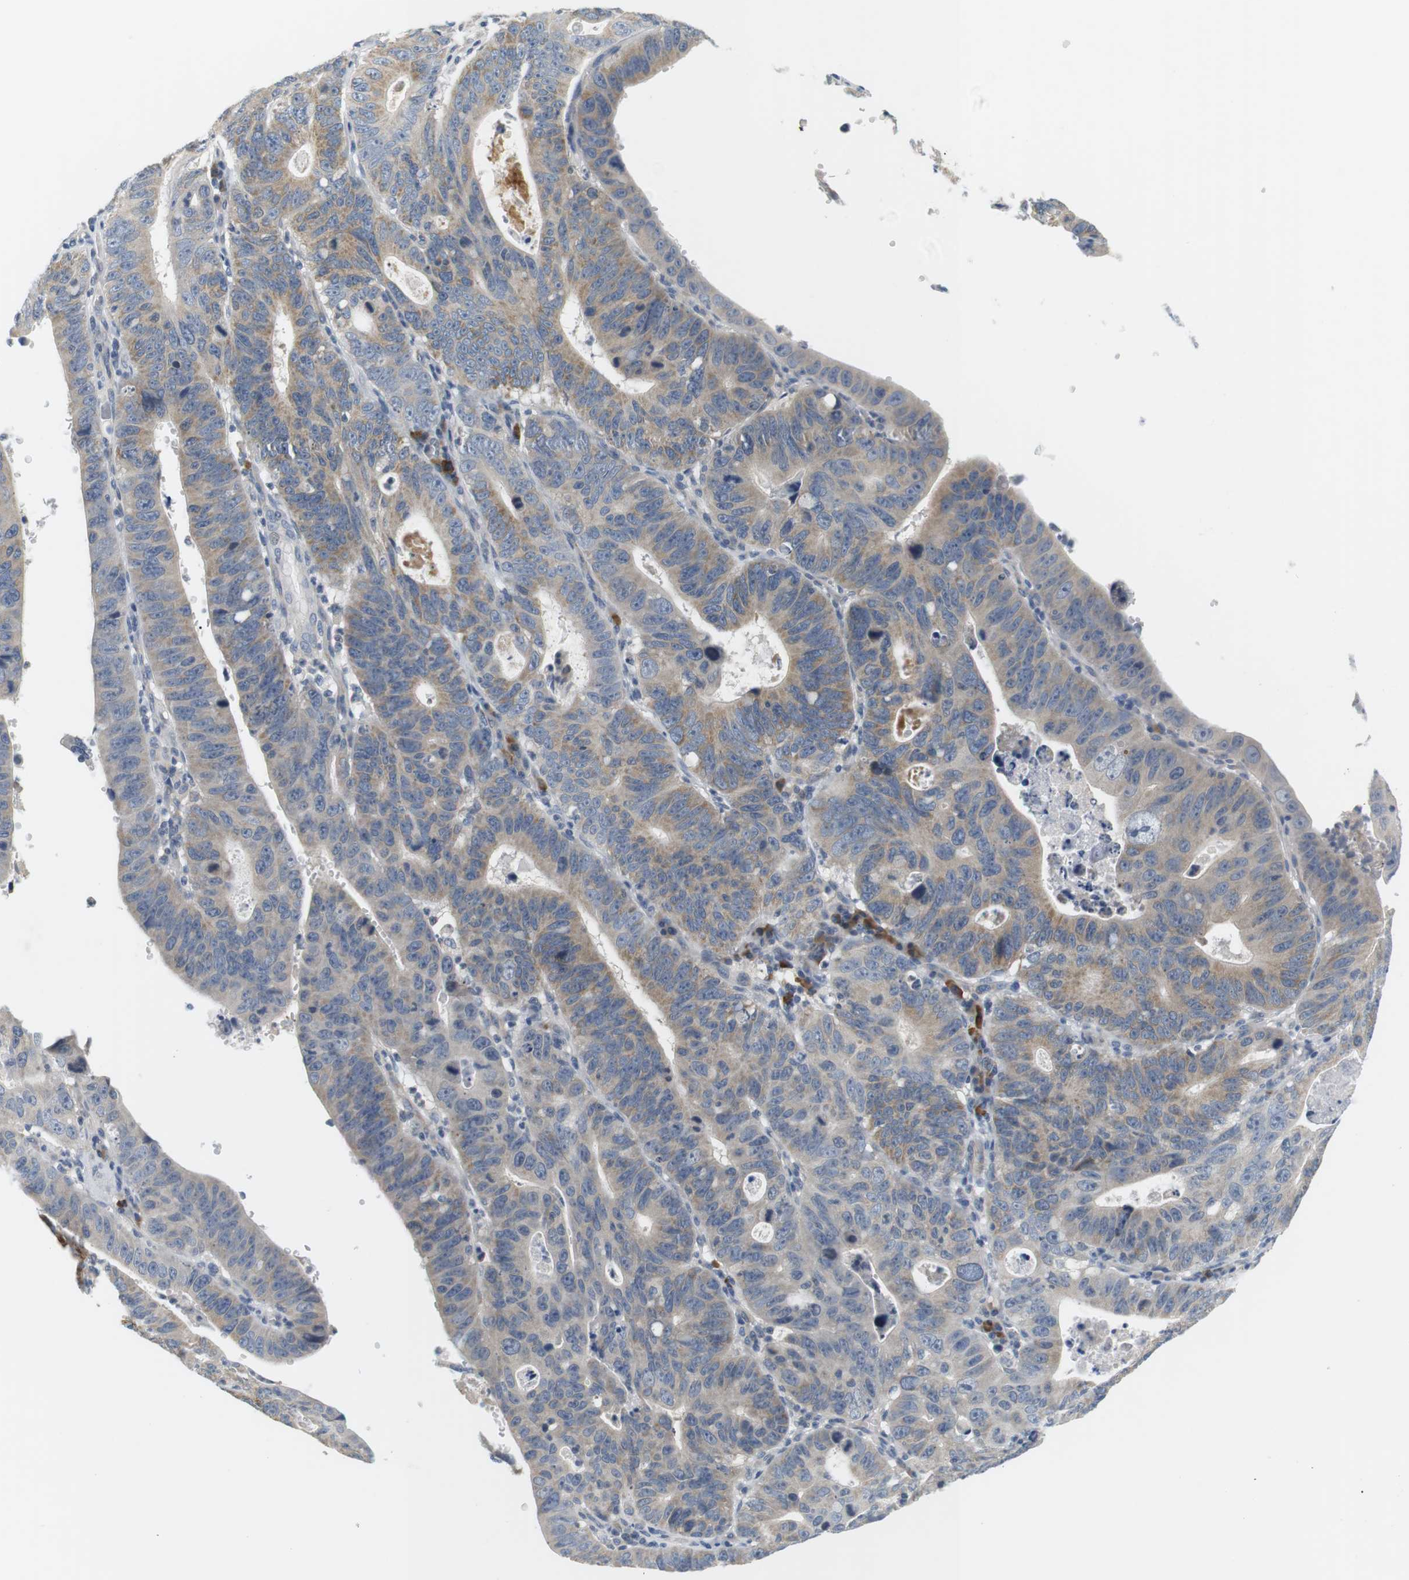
{"staining": {"intensity": "weak", "quantity": "25%-75%", "location": "cytoplasmic/membranous"}, "tissue": "stomach cancer", "cell_type": "Tumor cells", "image_type": "cancer", "snomed": [{"axis": "morphology", "description": "Adenocarcinoma, NOS"}, {"axis": "topography", "description": "Stomach"}], "caption": "A brown stain labels weak cytoplasmic/membranous expression of a protein in stomach adenocarcinoma tumor cells.", "gene": "EVA1C", "patient": {"sex": "male", "age": 59}}